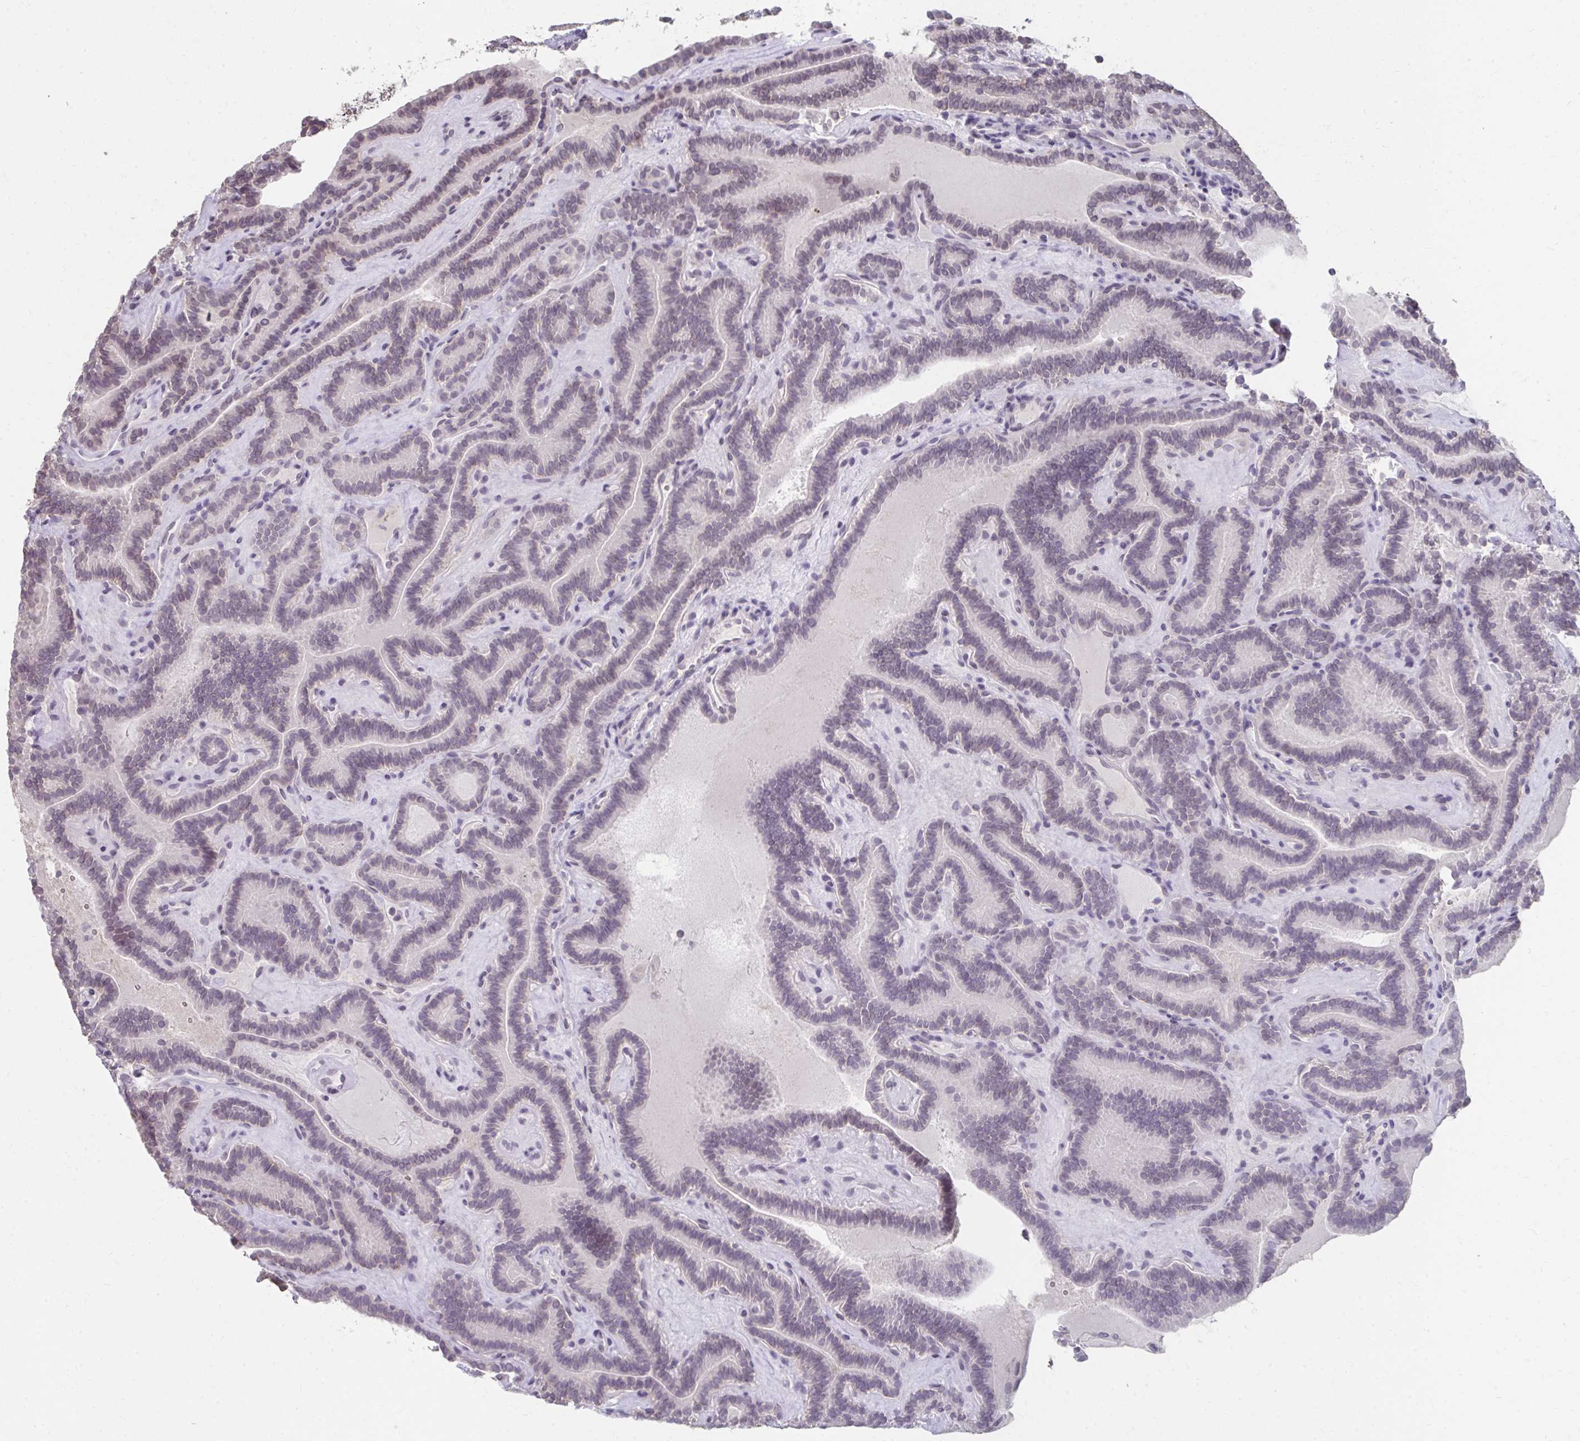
{"staining": {"intensity": "weak", "quantity": "25%-75%", "location": "nuclear"}, "tissue": "thyroid cancer", "cell_type": "Tumor cells", "image_type": "cancer", "snomed": [{"axis": "morphology", "description": "Papillary adenocarcinoma, NOS"}, {"axis": "topography", "description": "Thyroid gland"}], "caption": "Thyroid papillary adenocarcinoma stained with a brown dye exhibits weak nuclear positive staining in about 25%-75% of tumor cells.", "gene": "NUP133", "patient": {"sex": "female", "age": 21}}